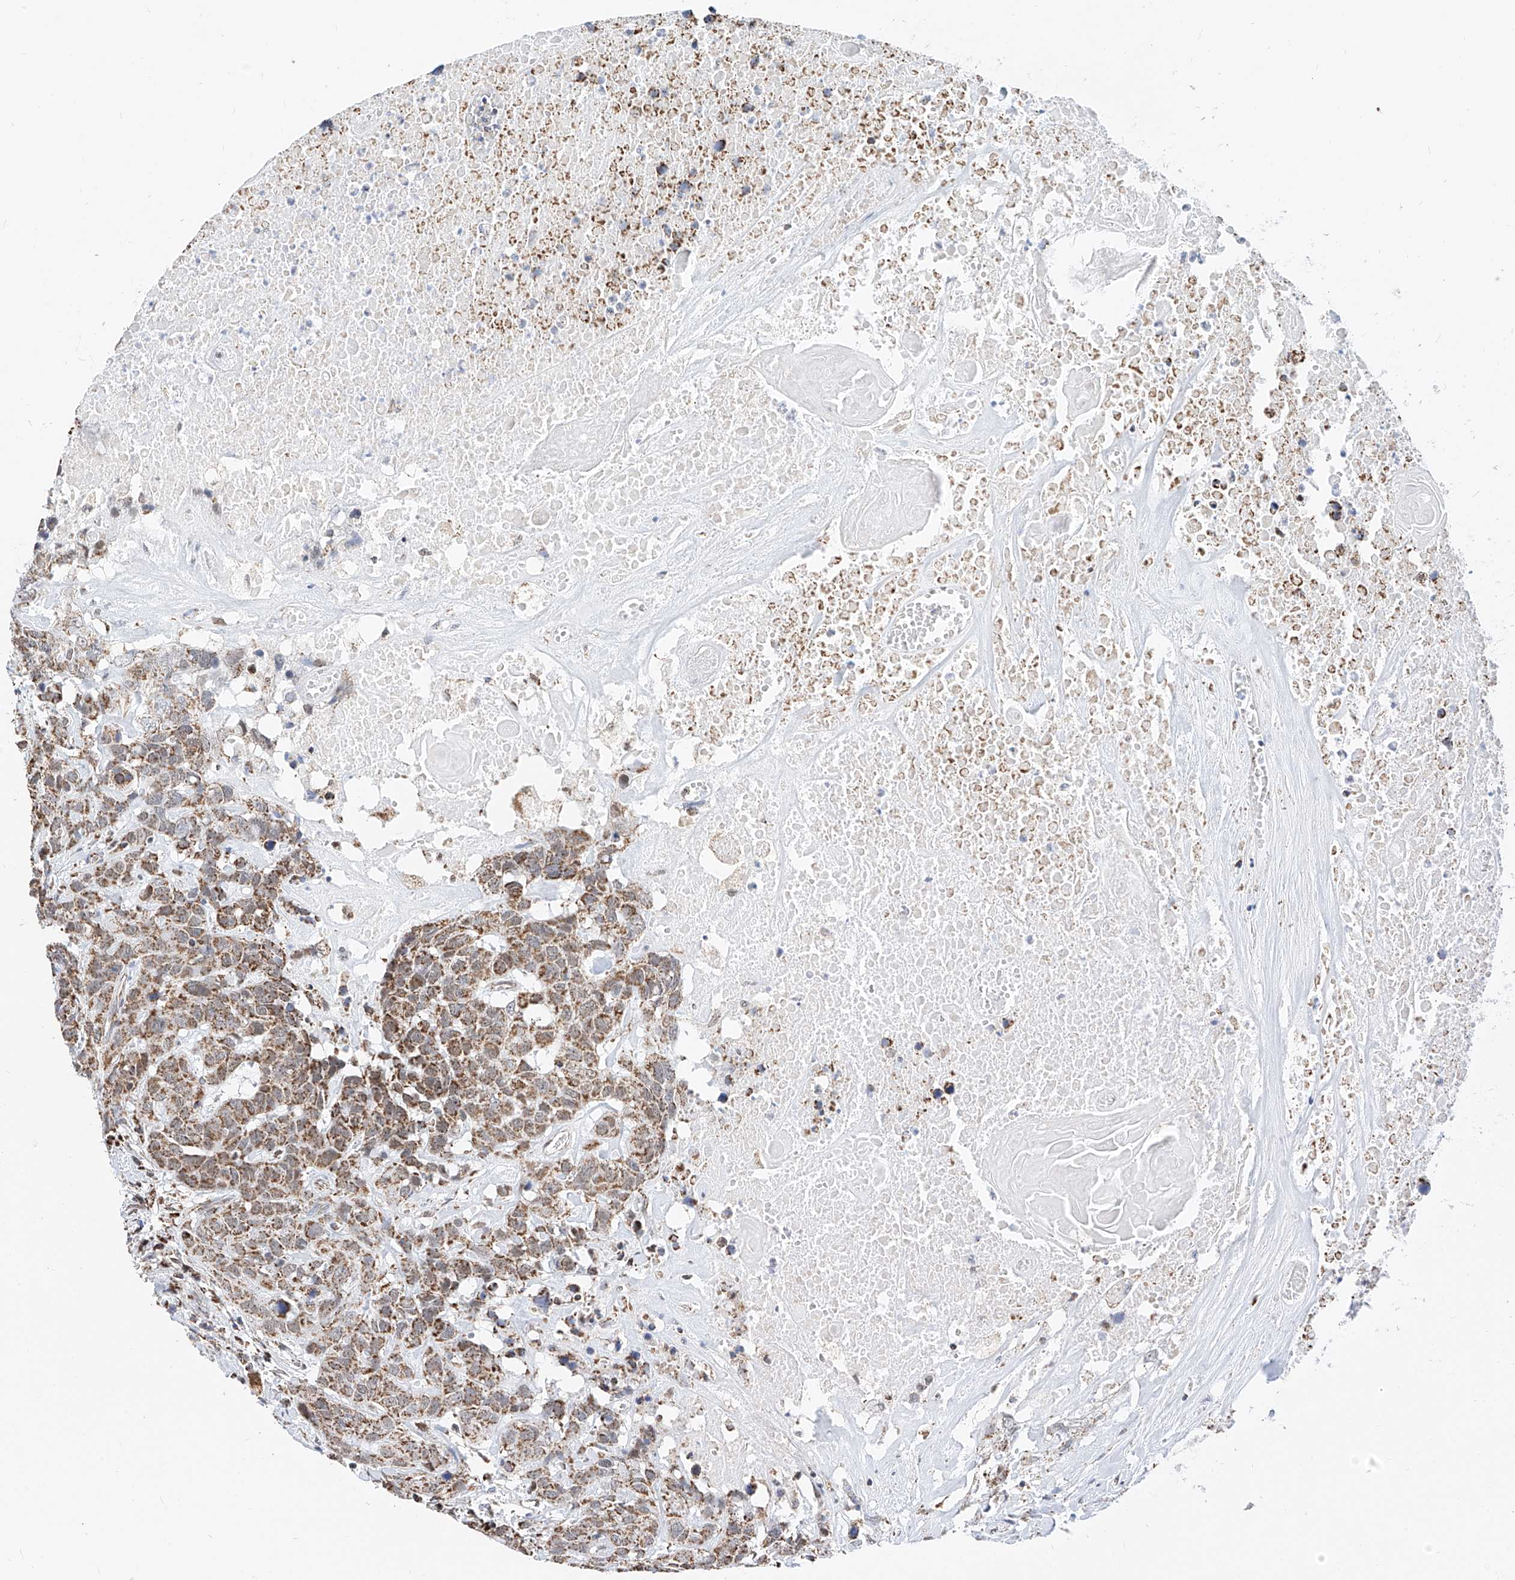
{"staining": {"intensity": "moderate", "quantity": ">75%", "location": "cytoplasmic/membranous"}, "tissue": "head and neck cancer", "cell_type": "Tumor cells", "image_type": "cancer", "snomed": [{"axis": "morphology", "description": "Squamous cell carcinoma, NOS"}, {"axis": "topography", "description": "Head-Neck"}], "caption": "Moderate cytoplasmic/membranous protein staining is appreciated in about >75% of tumor cells in head and neck squamous cell carcinoma. (DAB (3,3'-diaminobenzidine) IHC, brown staining for protein, blue staining for nuclei).", "gene": "NALCN", "patient": {"sex": "male", "age": 66}}